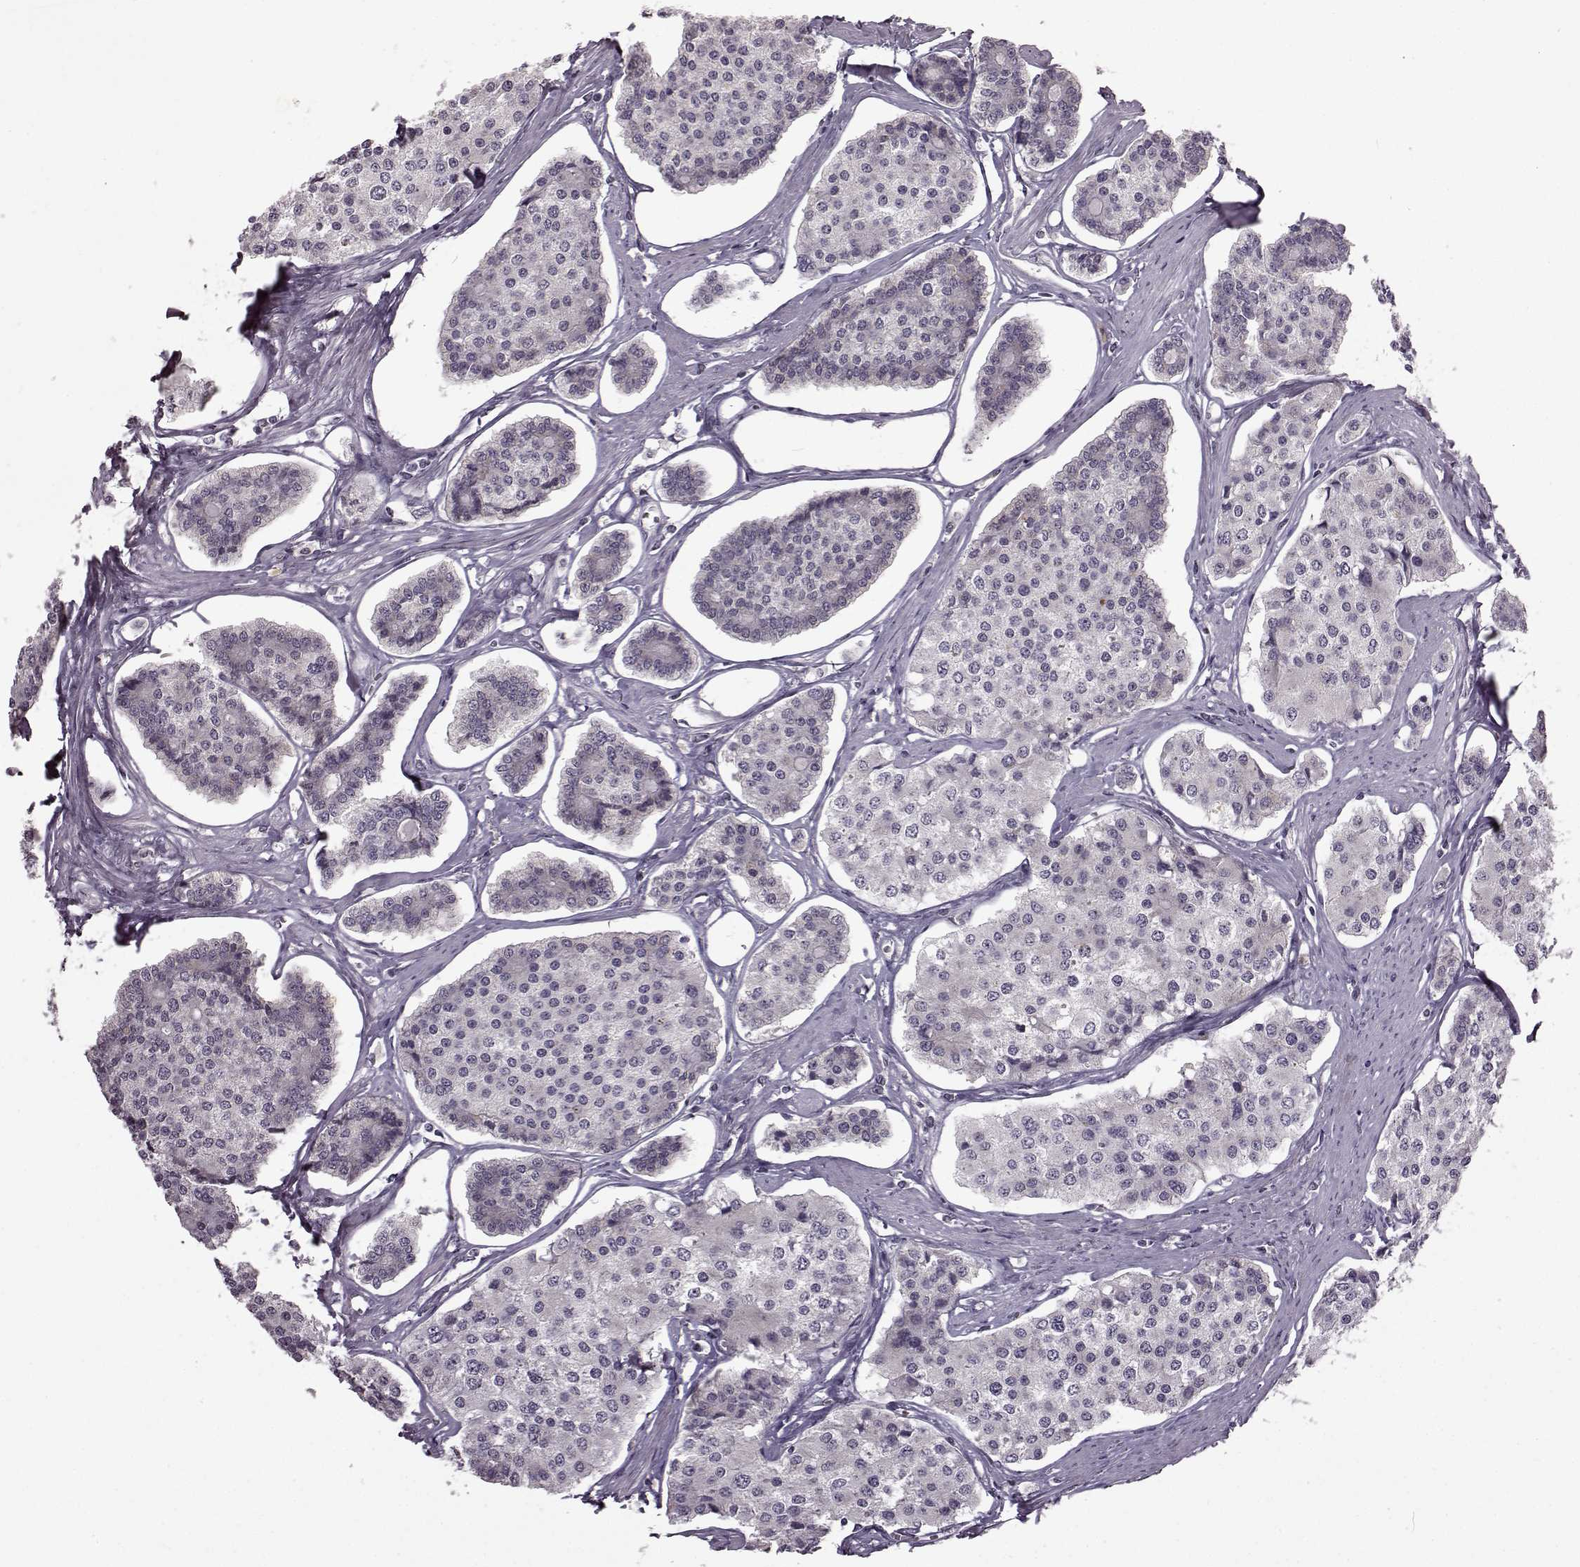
{"staining": {"intensity": "negative", "quantity": "none", "location": "none"}, "tissue": "carcinoid", "cell_type": "Tumor cells", "image_type": "cancer", "snomed": [{"axis": "morphology", "description": "Carcinoid, malignant, NOS"}, {"axis": "topography", "description": "Small intestine"}], "caption": "This photomicrograph is of carcinoid stained with immunohistochemistry (IHC) to label a protein in brown with the nuclei are counter-stained blue. There is no expression in tumor cells.", "gene": "B3GNT6", "patient": {"sex": "female", "age": 65}}